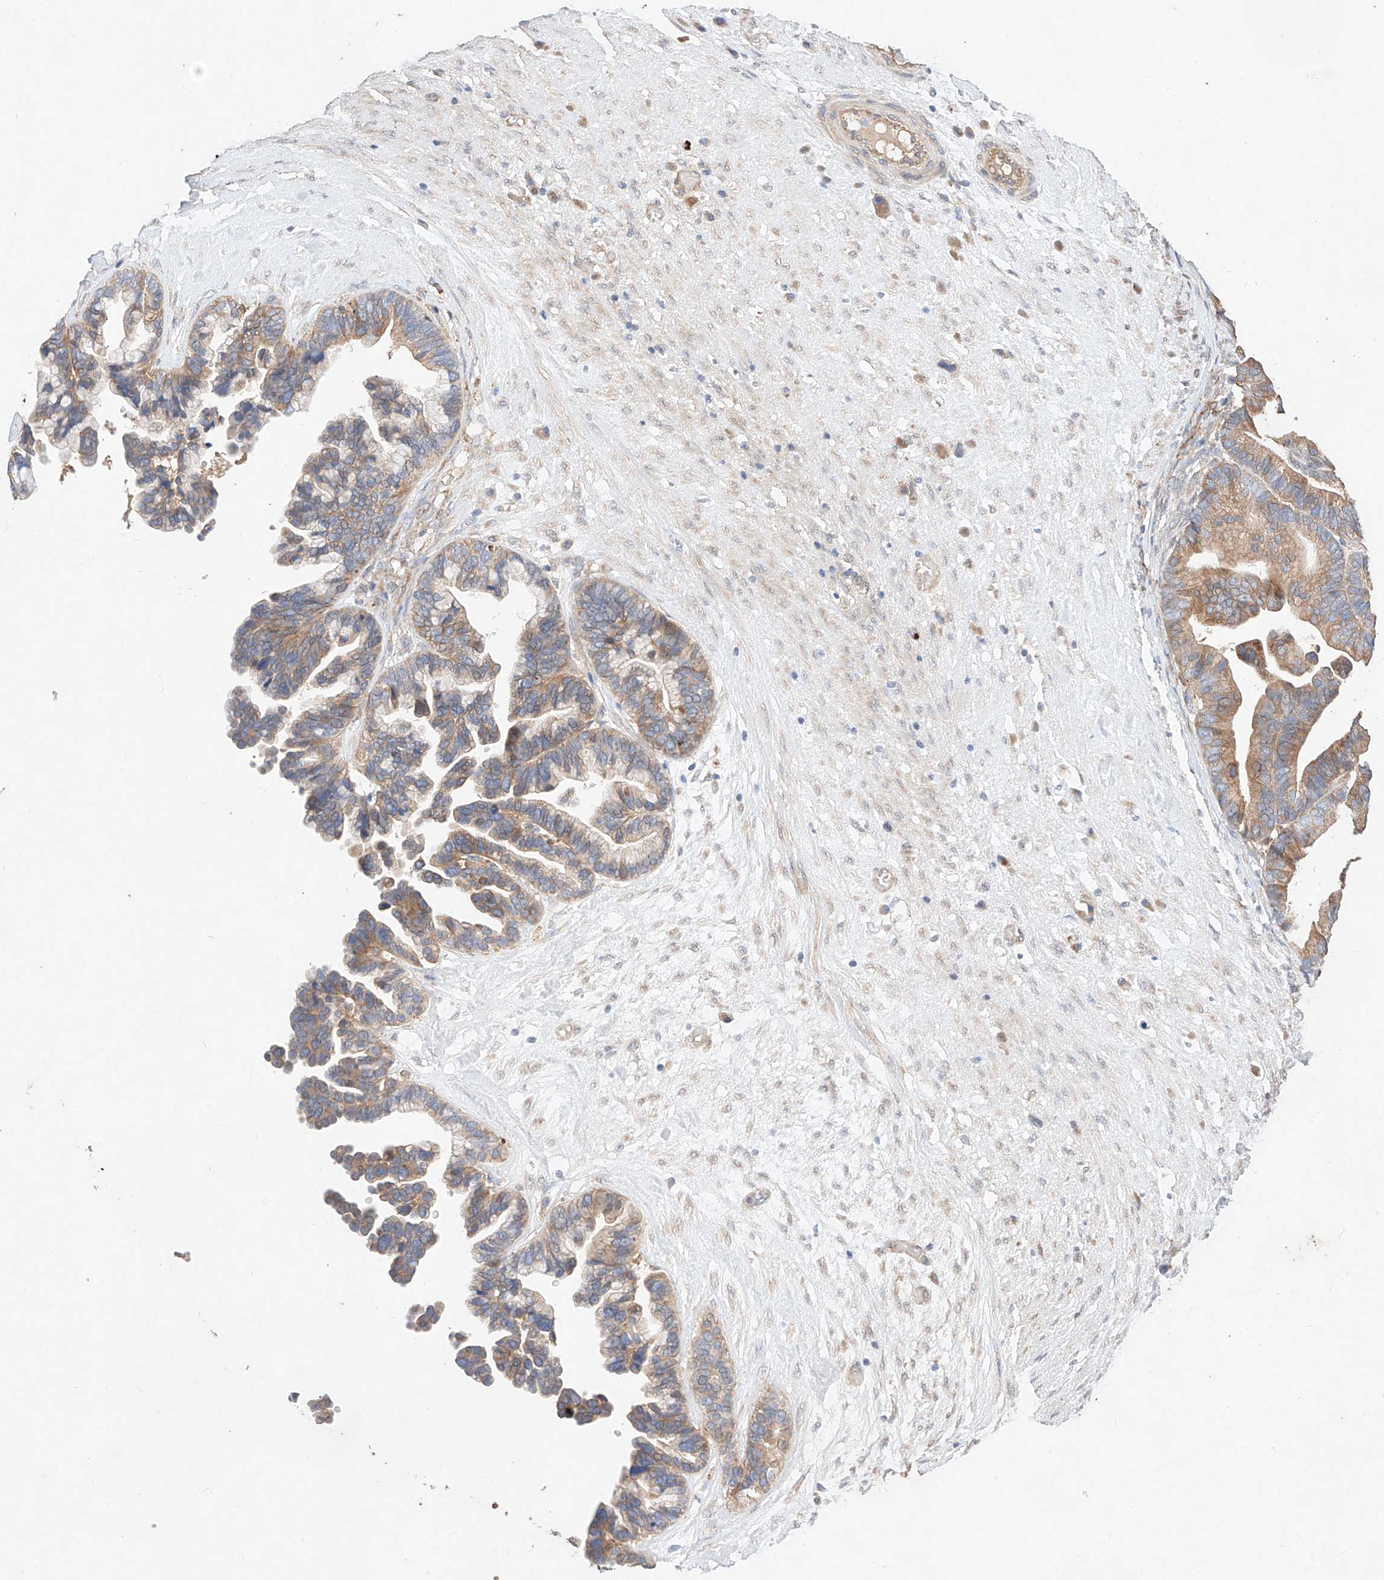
{"staining": {"intensity": "moderate", "quantity": ">75%", "location": "cytoplasmic/membranous"}, "tissue": "ovarian cancer", "cell_type": "Tumor cells", "image_type": "cancer", "snomed": [{"axis": "morphology", "description": "Cystadenocarcinoma, serous, NOS"}, {"axis": "topography", "description": "Ovary"}], "caption": "The image exhibits immunohistochemical staining of ovarian cancer. There is moderate cytoplasmic/membranous expression is appreciated in about >75% of tumor cells.", "gene": "C6orf62", "patient": {"sex": "female", "age": 56}}